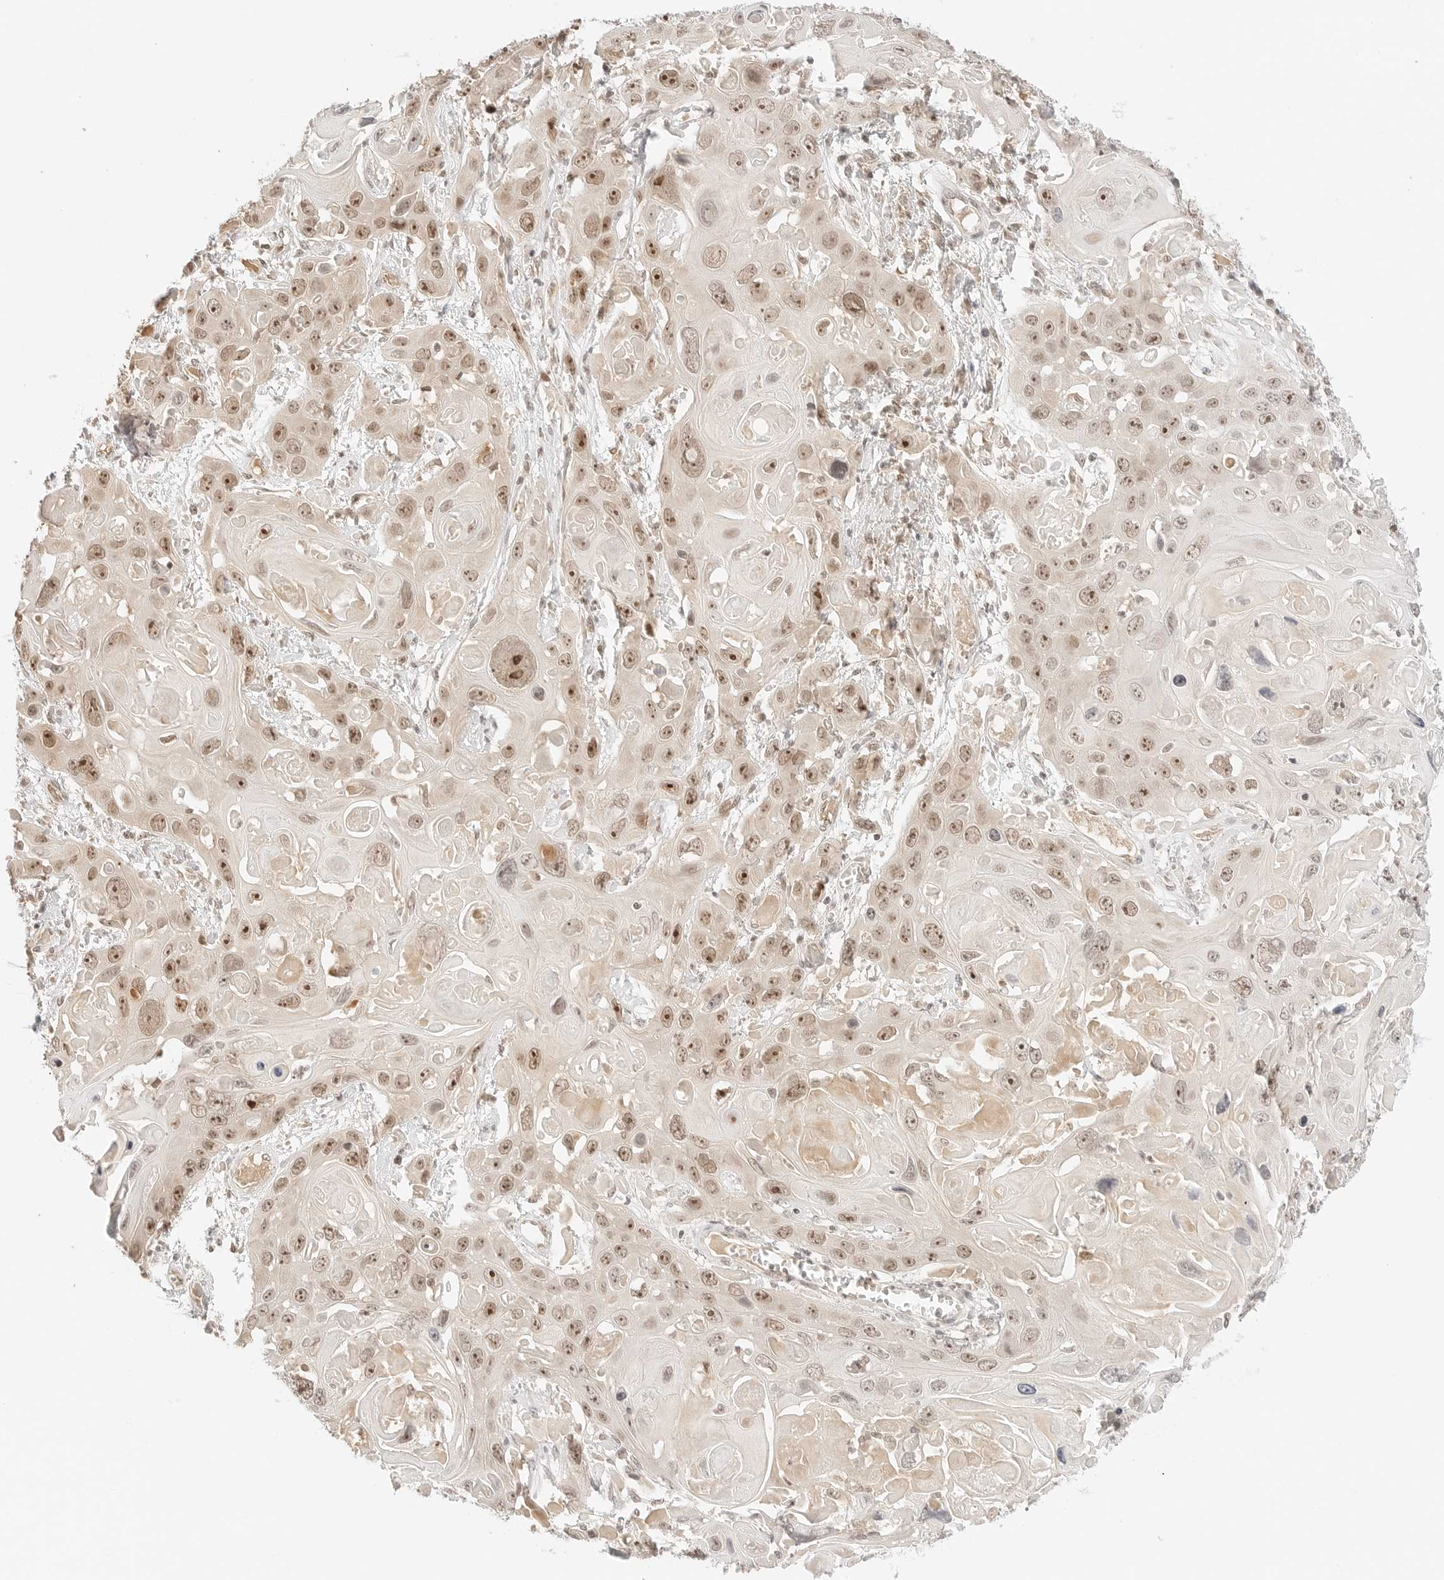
{"staining": {"intensity": "moderate", "quantity": ">75%", "location": "nuclear"}, "tissue": "skin cancer", "cell_type": "Tumor cells", "image_type": "cancer", "snomed": [{"axis": "morphology", "description": "Squamous cell carcinoma, NOS"}, {"axis": "topography", "description": "Skin"}], "caption": "Skin cancer was stained to show a protein in brown. There is medium levels of moderate nuclear expression in about >75% of tumor cells. The protein of interest is stained brown, and the nuclei are stained in blue (DAB (3,3'-diaminobenzidine) IHC with brightfield microscopy, high magnification).", "gene": "RPS6KL1", "patient": {"sex": "male", "age": 55}}